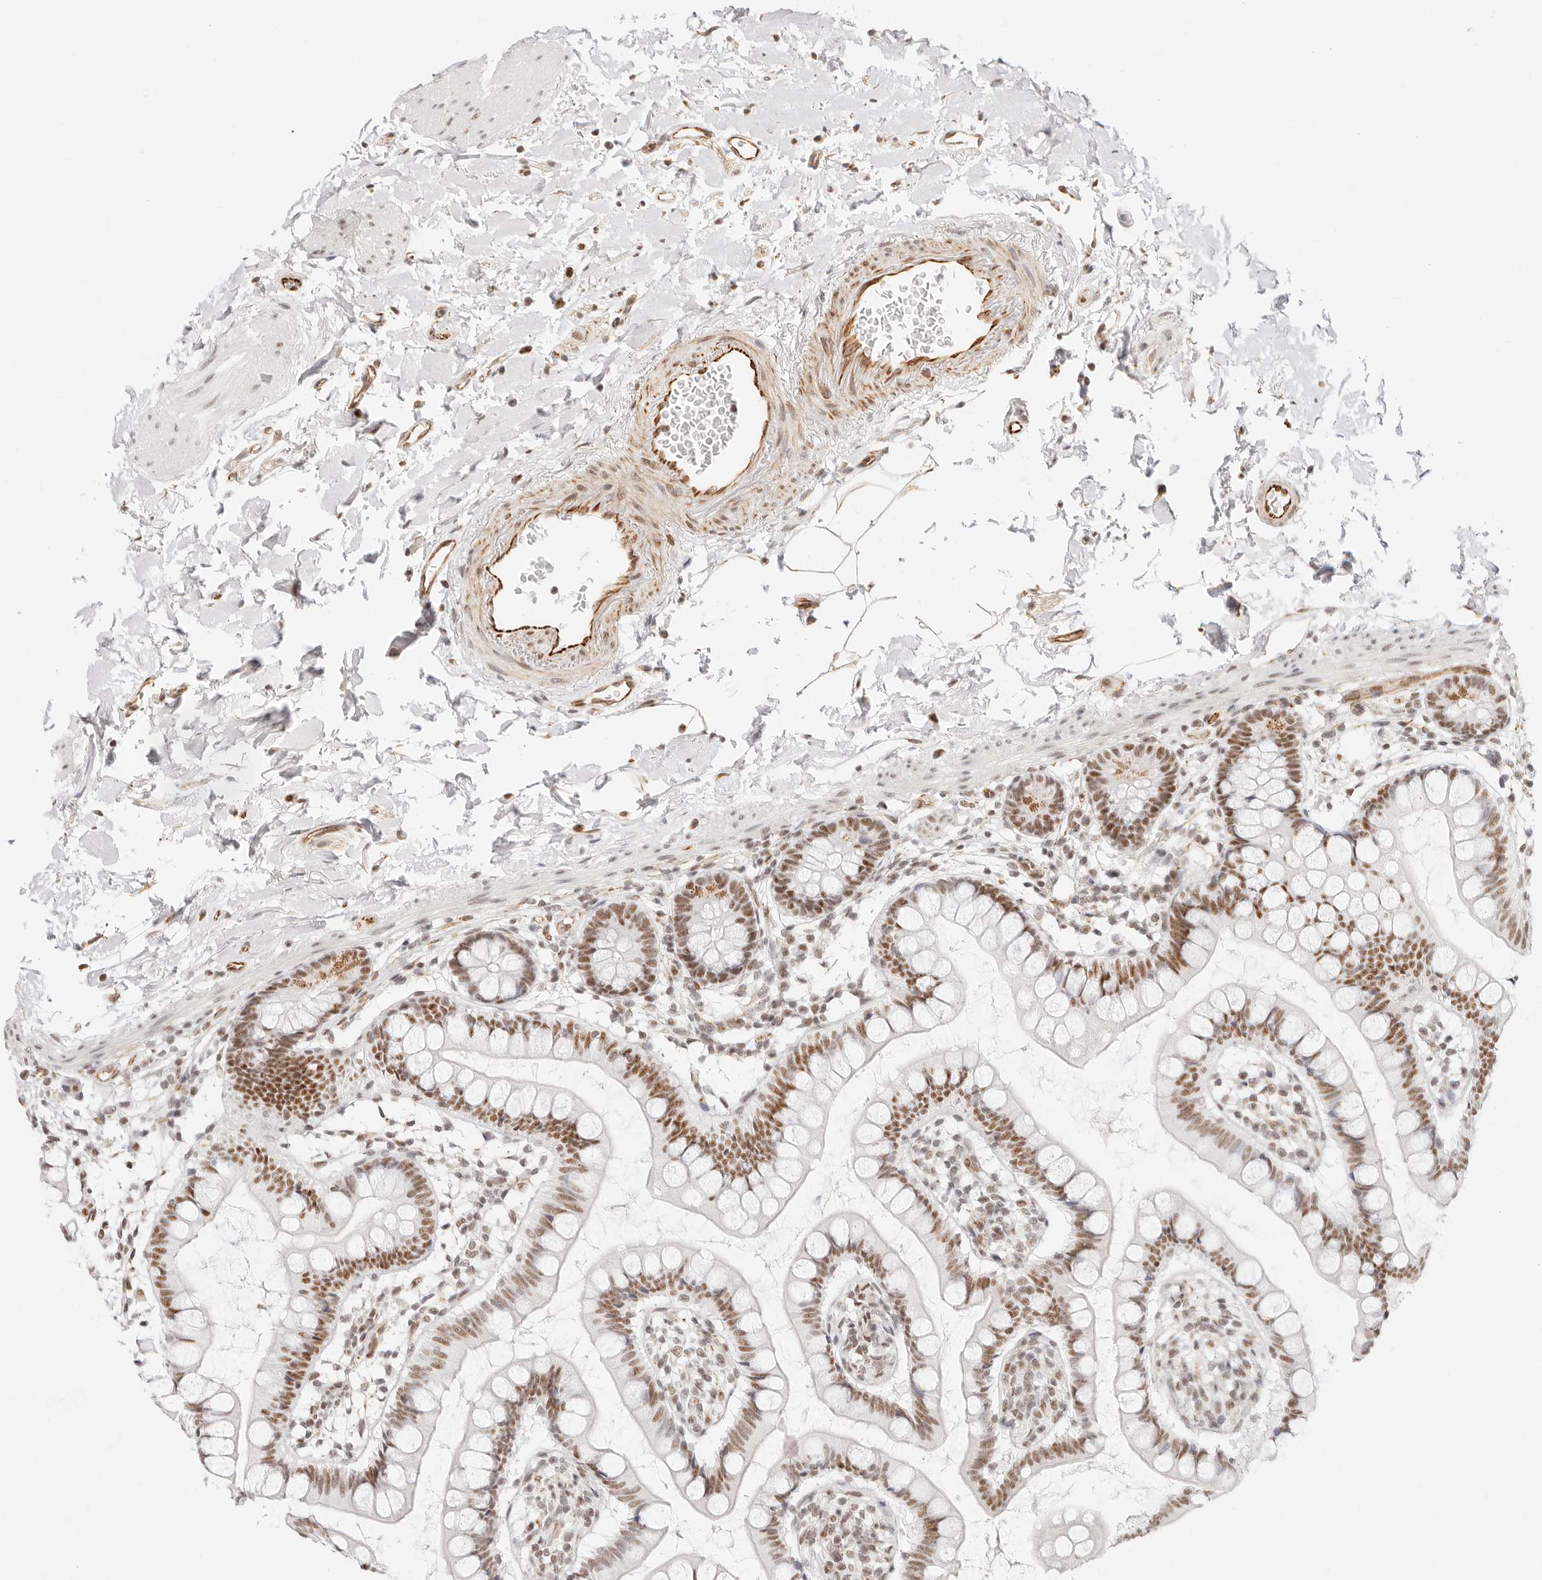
{"staining": {"intensity": "moderate", "quantity": "25%-75%", "location": "nuclear"}, "tissue": "small intestine", "cell_type": "Glandular cells", "image_type": "normal", "snomed": [{"axis": "morphology", "description": "Normal tissue, NOS"}, {"axis": "topography", "description": "Small intestine"}], "caption": "A photomicrograph showing moderate nuclear positivity in approximately 25%-75% of glandular cells in unremarkable small intestine, as visualized by brown immunohistochemical staining.", "gene": "ZC3H11A", "patient": {"sex": "female", "age": 84}}